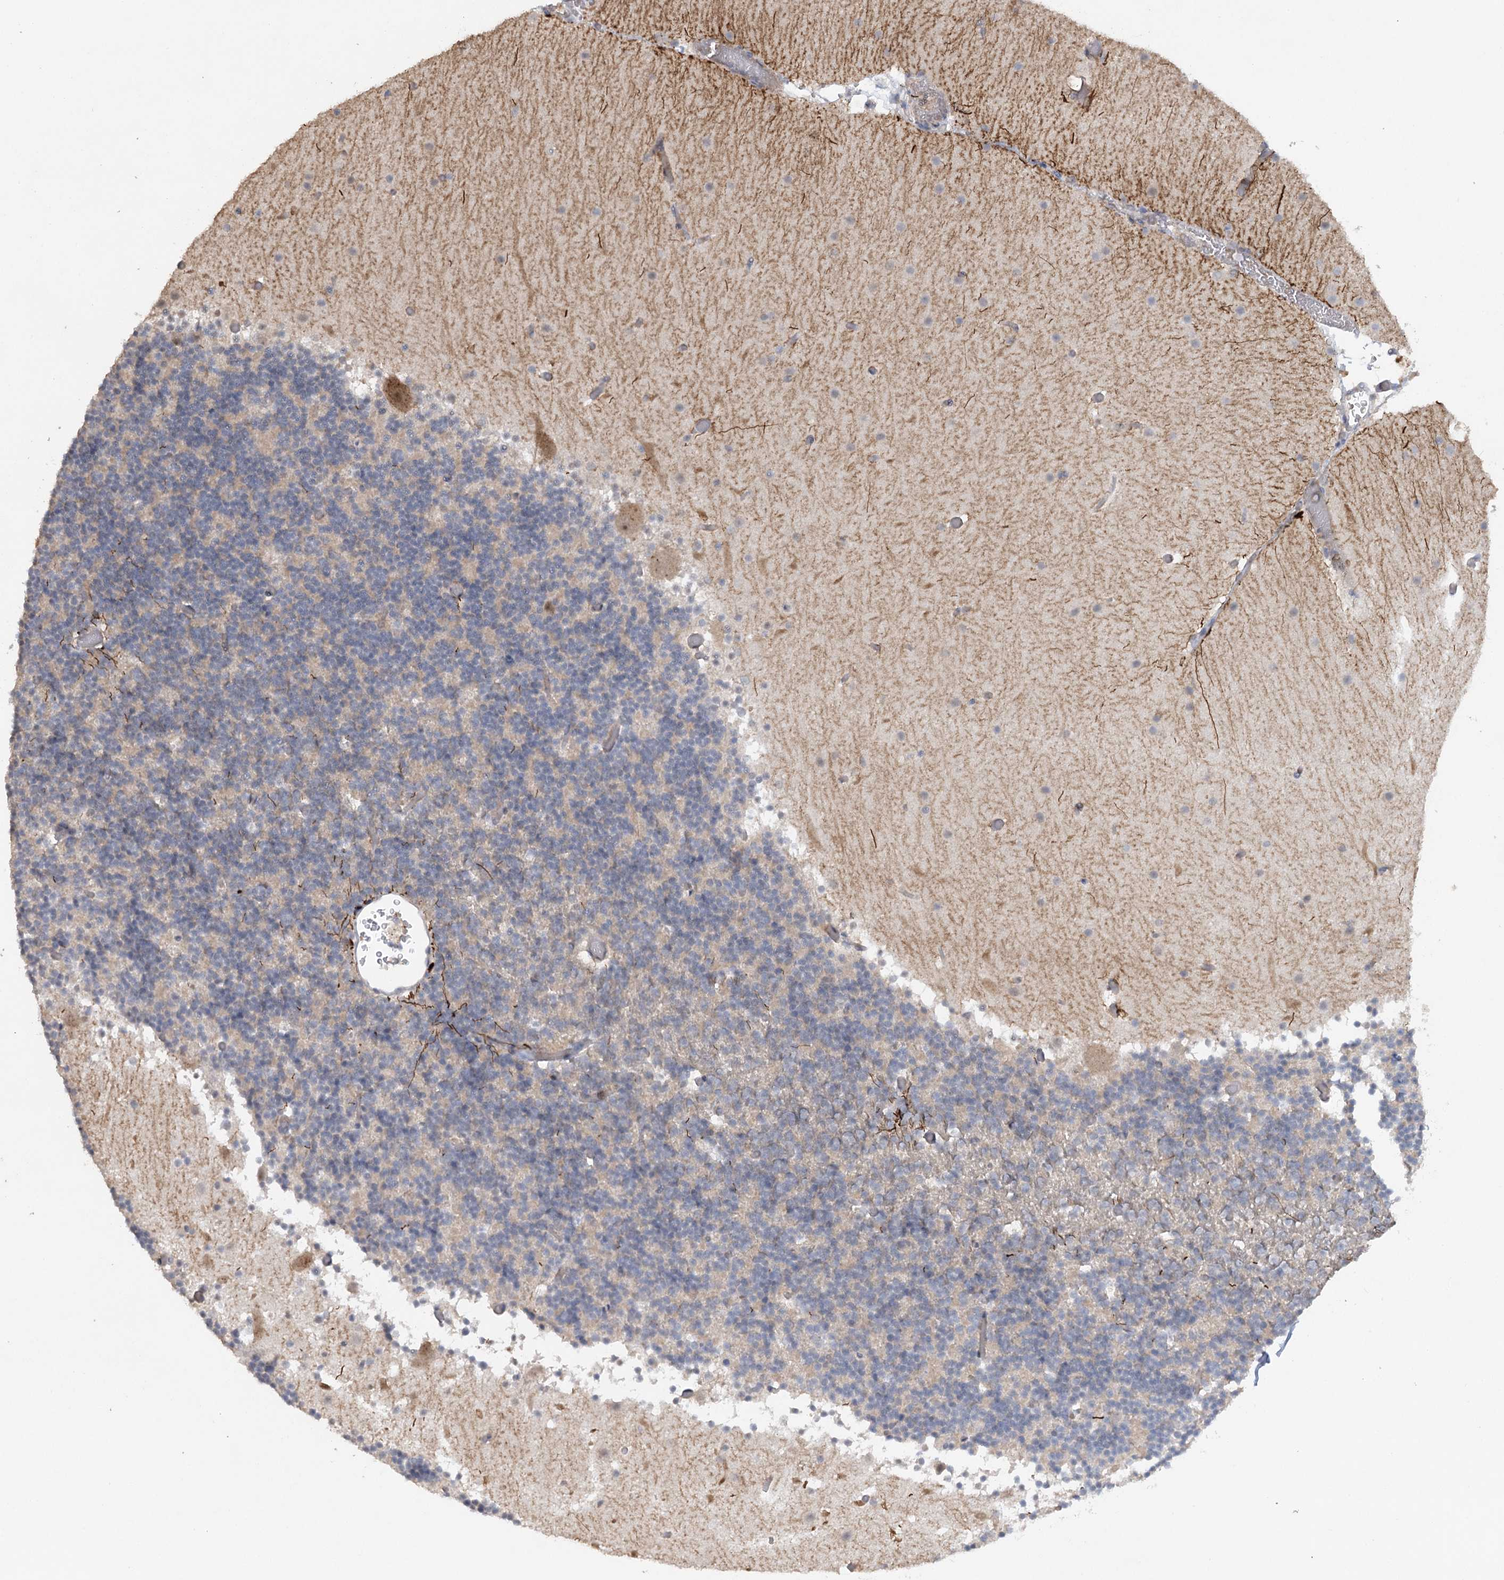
{"staining": {"intensity": "weak", "quantity": "25%-75%", "location": "cytoplasmic/membranous"}, "tissue": "cerebellum", "cell_type": "Cells in granular layer", "image_type": "normal", "snomed": [{"axis": "morphology", "description": "Normal tissue, NOS"}, {"axis": "topography", "description": "Cerebellum"}], "caption": "The immunohistochemical stain labels weak cytoplasmic/membranous staining in cells in granular layer of normal cerebellum. The staining was performed using DAB, with brown indicating positive protein expression. Nuclei are stained blue with hematoxylin.", "gene": "TRAF3IP1", "patient": {"sex": "male", "age": 57}}